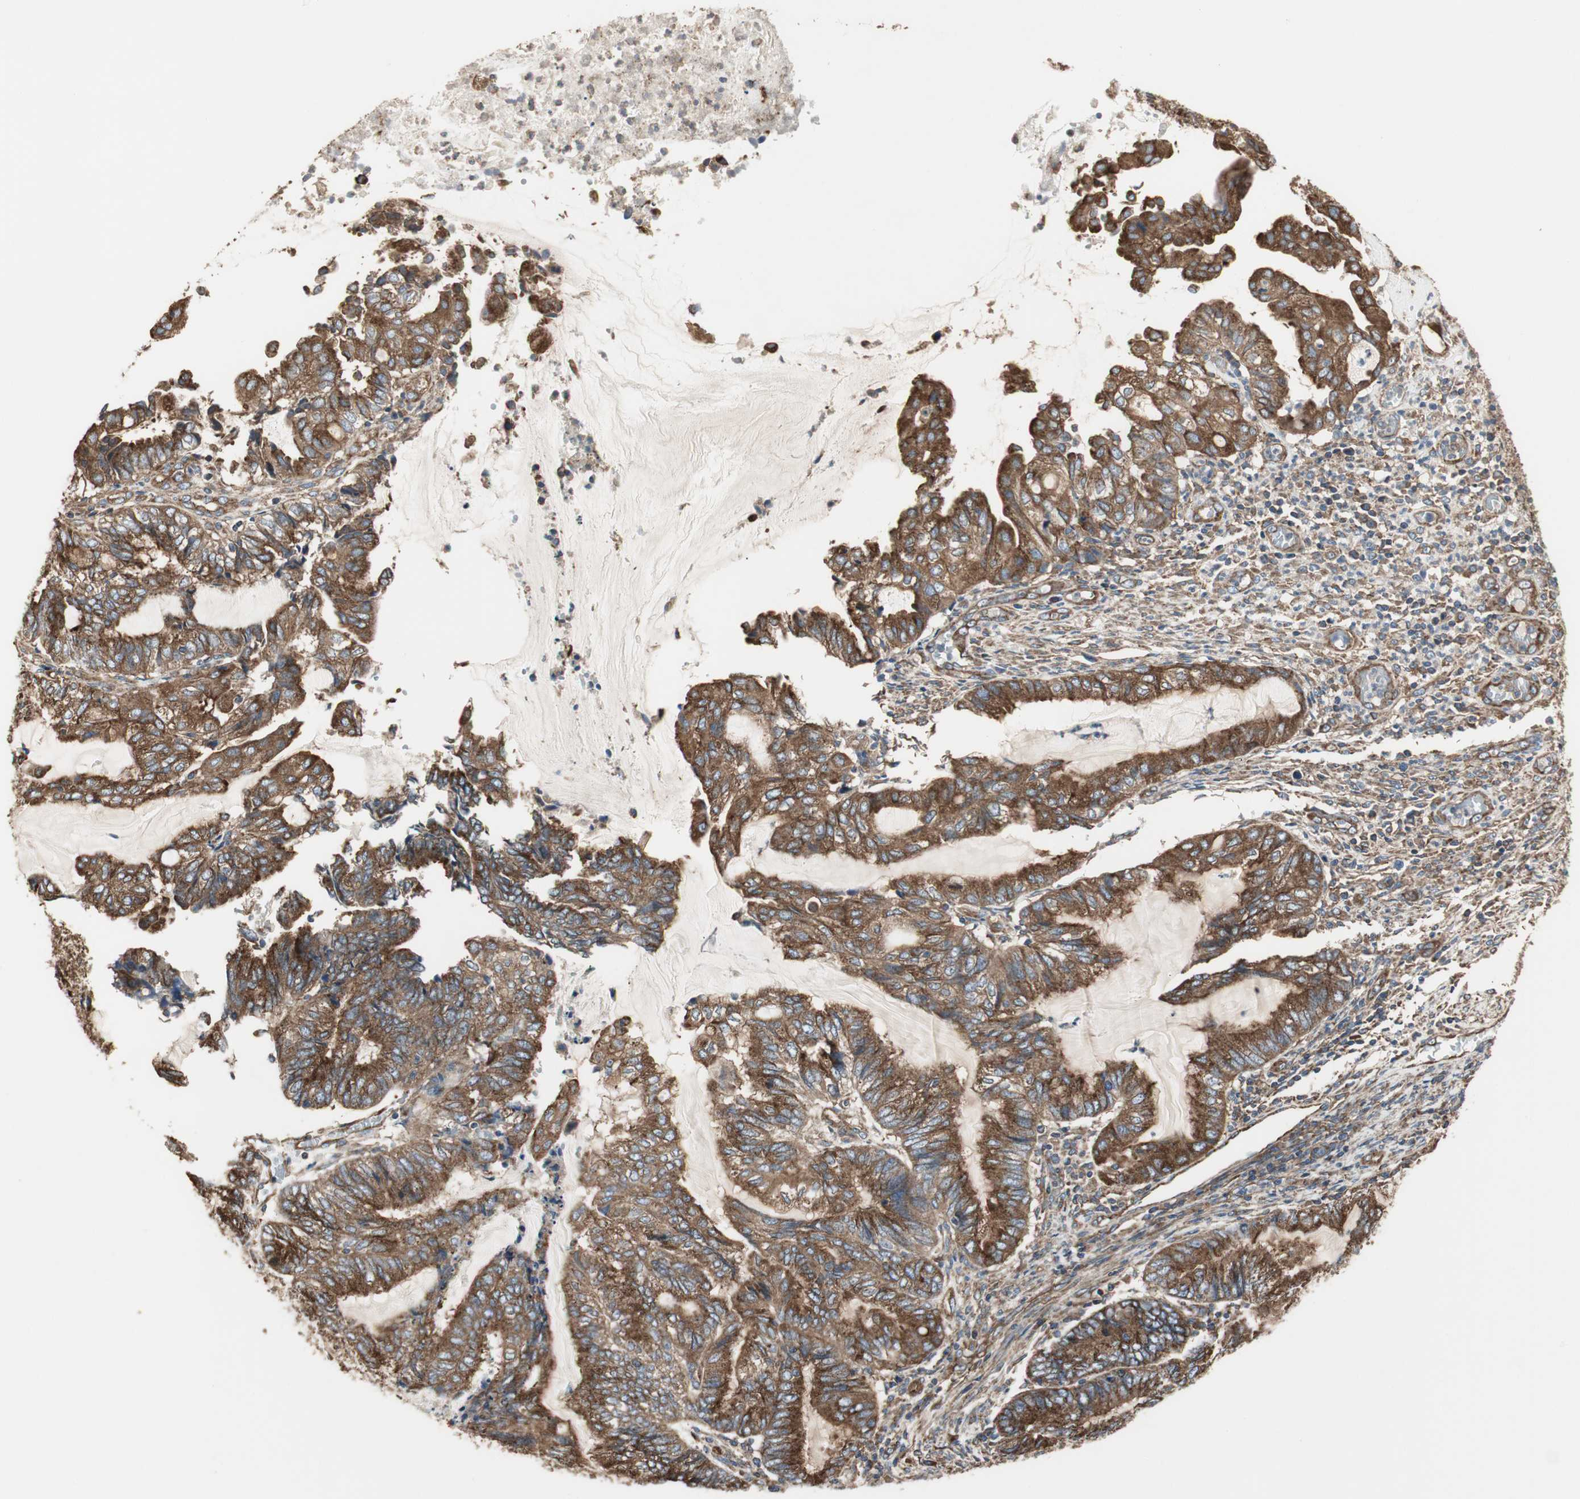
{"staining": {"intensity": "strong", "quantity": ">75%", "location": "cytoplasmic/membranous"}, "tissue": "endometrial cancer", "cell_type": "Tumor cells", "image_type": "cancer", "snomed": [{"axis": "morphology", "description": "Adenocarcinoma, NOS"}, {"axis": "topography", "description": "Uterus"}, {"axis": "topography", "description": "Endometrium"}], "caption": "Immunohistochemical staining of endometrial cancer displays high levels of strong cytoplasmic/membranous staining in about >75% of tumor cells.", "gene": "H6PD", "patient": {"sex": "female", "age": 70}}